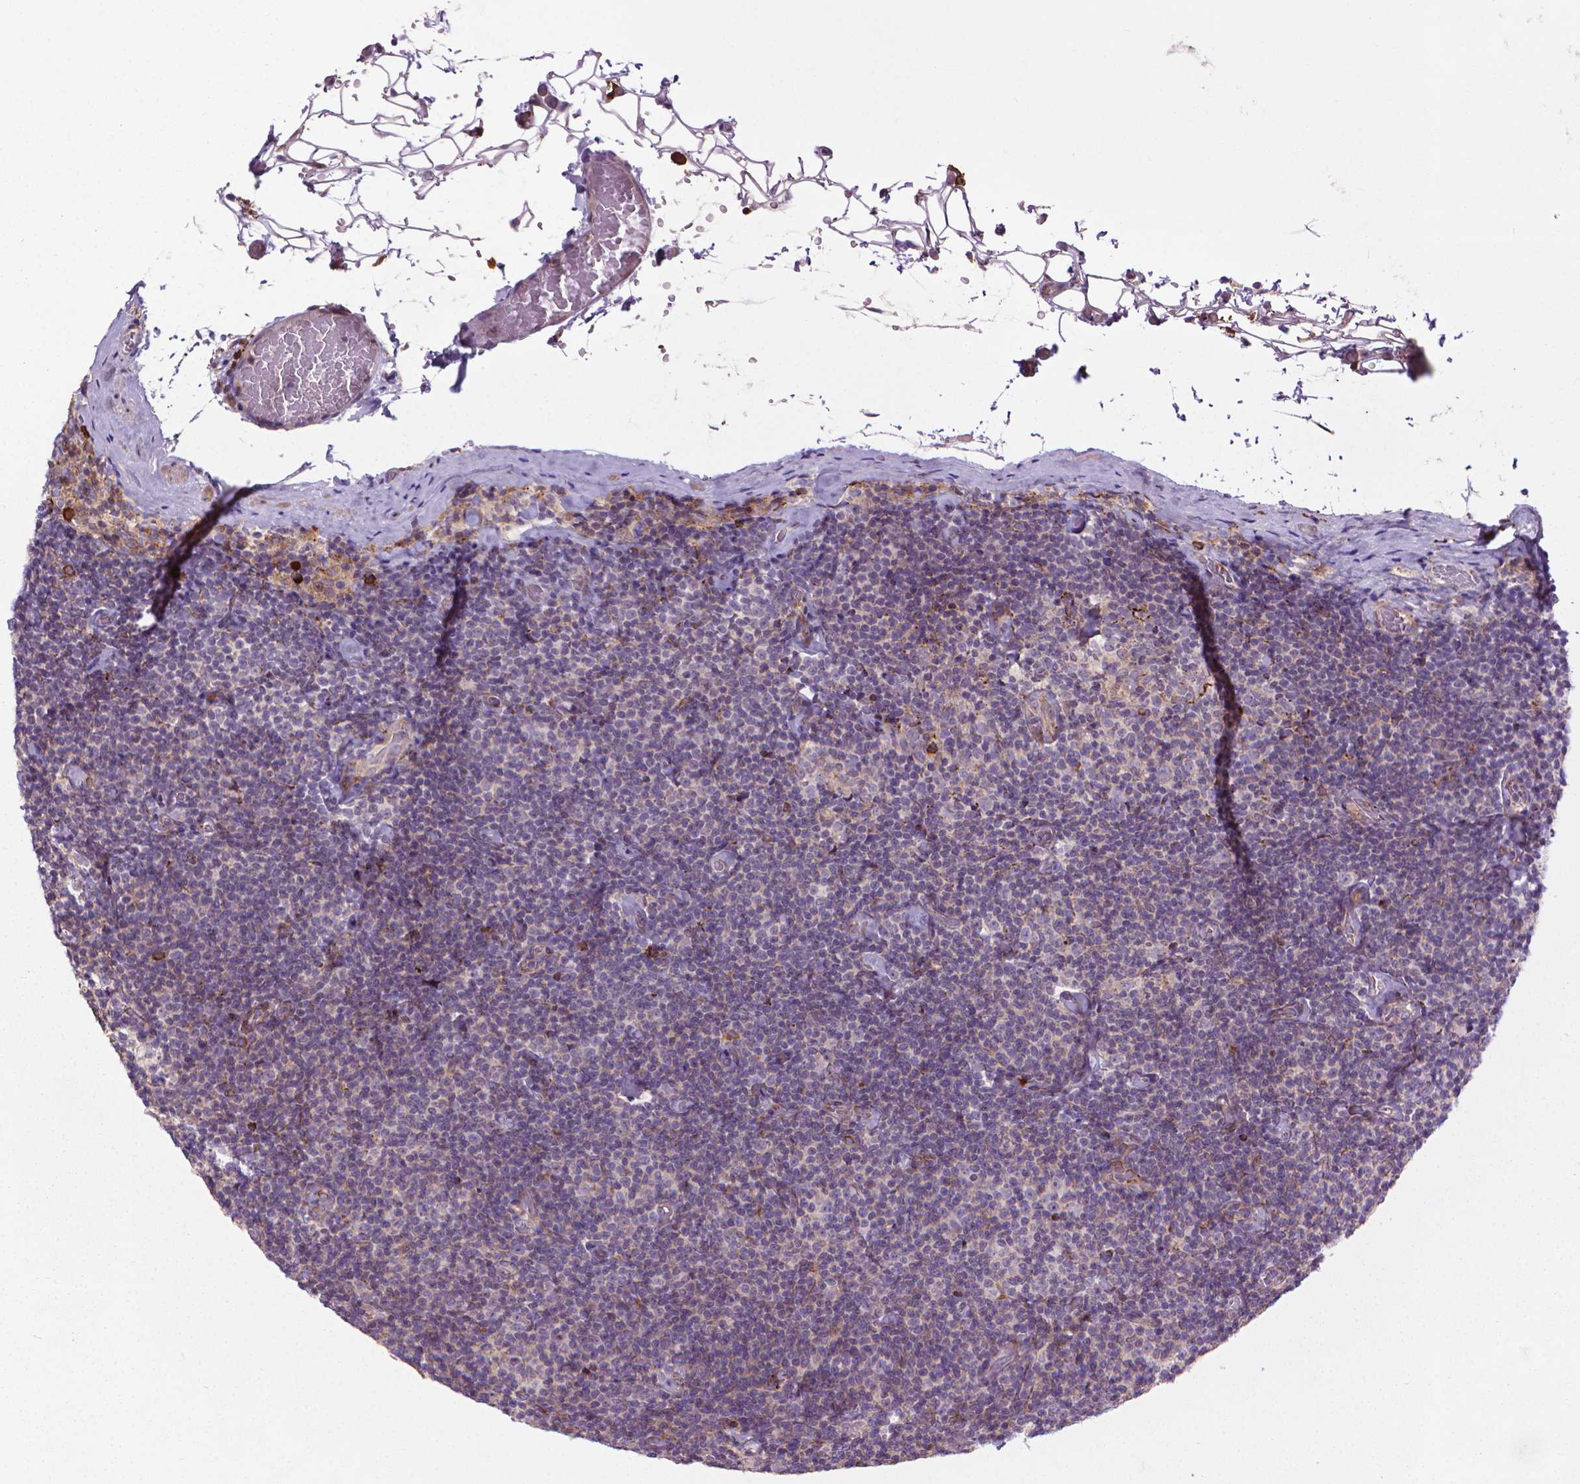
{"staining": {"intensity": "negative", "quantity": "none", "location": "none"}, "tissue": "lymphoma", "cell_type": "Tumor cells", "image_type": "cancer", "snomed": [{"axis": "morphology", "description": "Malignant lymphoma, non-Hodgkin's type, Low grade"}, {"axis": "topography", "description": "Lymph node"}], "caption": "DAB (3,3'-diaminobenzidine) immunohistochemical staining of lymphoma demonstrates no significant positivity in tumor cells.", "gene": "MYH14", "patient": {"sex": "male", "age": 81}}